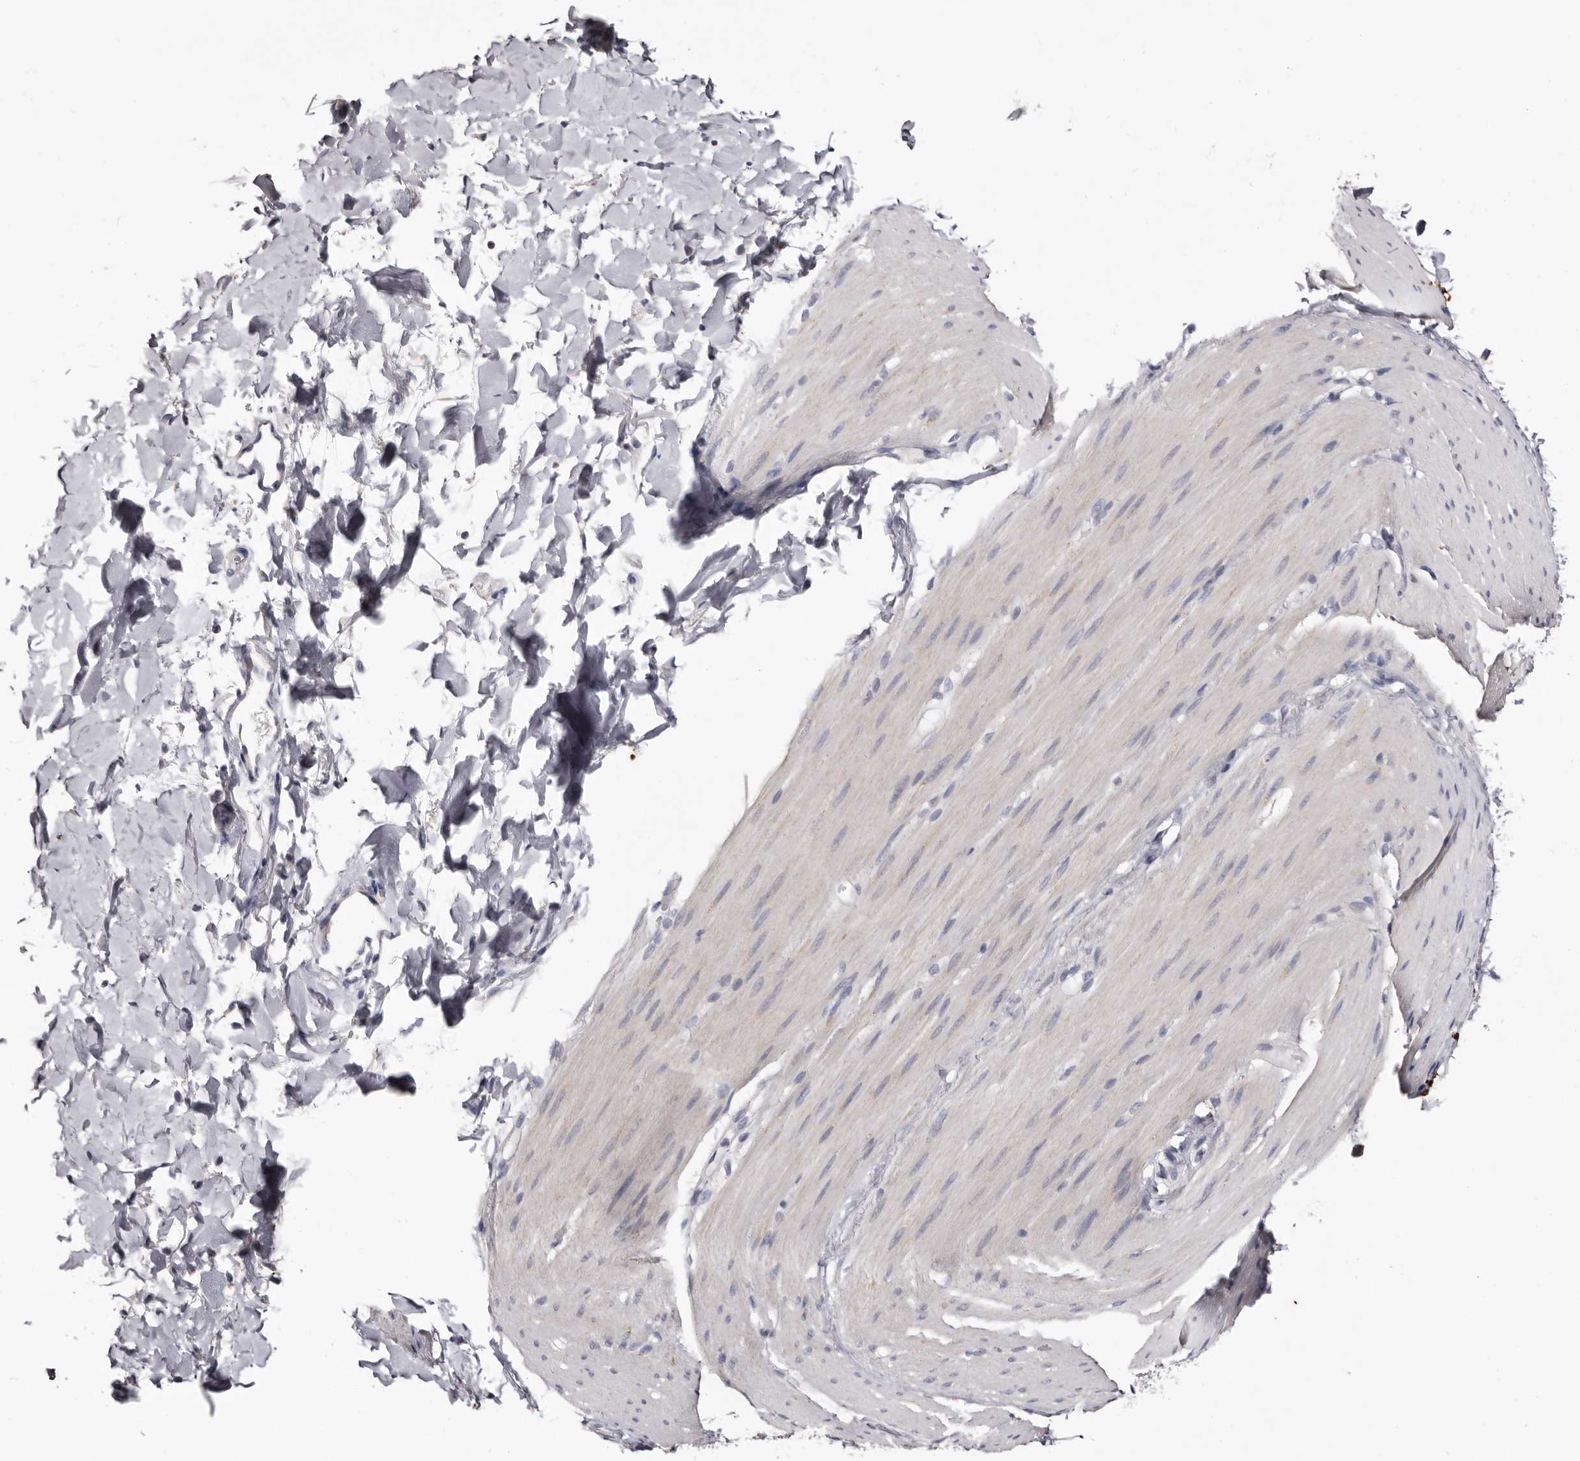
{"staining": {"intensity": "negative", "quantity": "none", "location": "none"}, "tissue": "smooth muscle", "cell_type": "Smooth muscle cells", "image_type": "normal", "snomed": [{"axis": "morphology", "description": "Normal tissue, NOS"}, {"axis": "topography", "description": "Smooth muscle"}, {"axis": "topography", "description": "Small intestine"}], "caption": "This is an IHC histopathology image of benign smooth muscle. There is no staining in smooth muscle cells.", "gene": "CASQ1", "patient": {"sex": "female", "age": 84}}